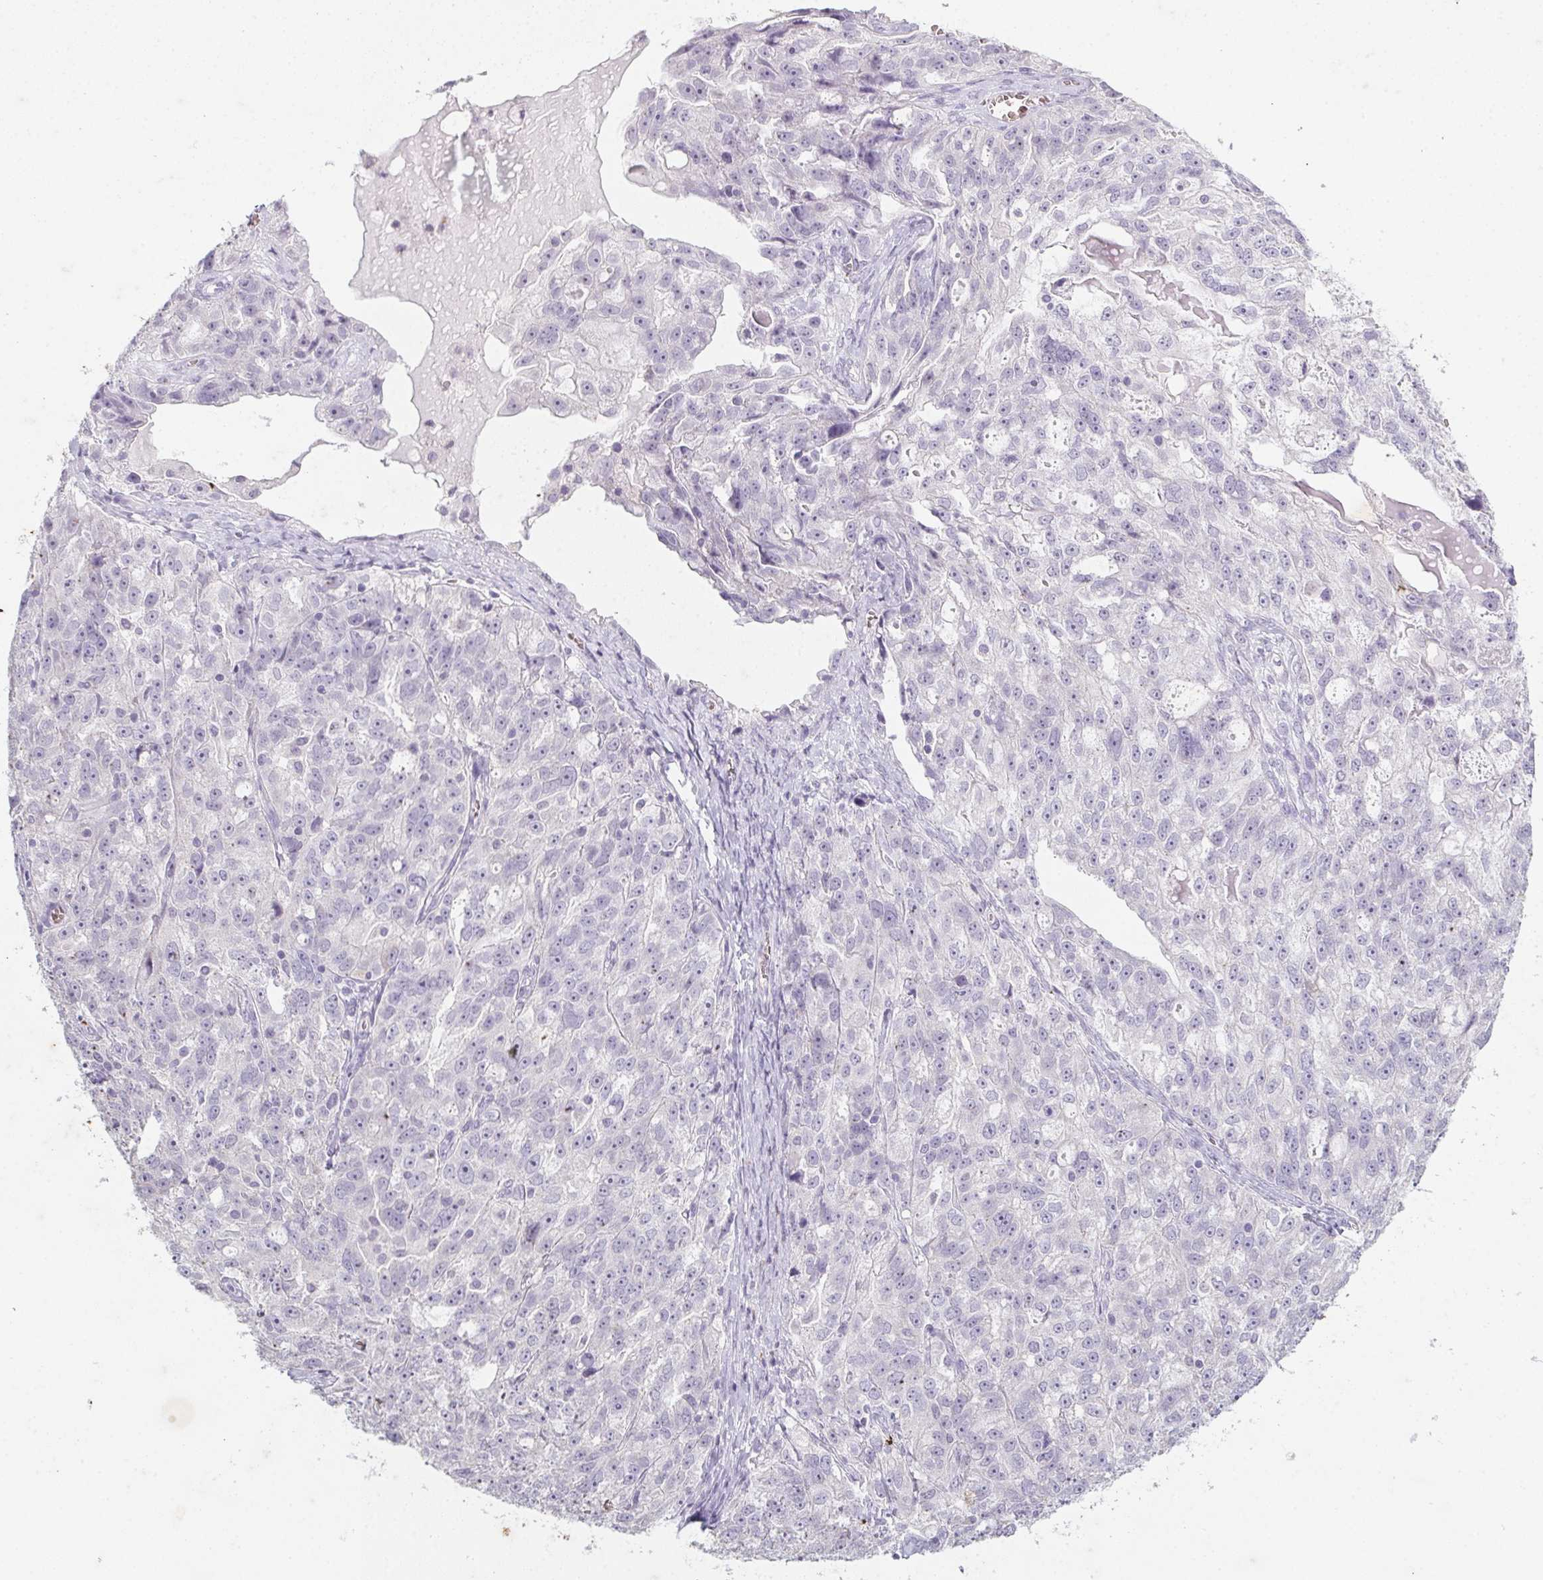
{"staining": {"intensity": "negative", "quantity": "none", "location": "none"}, "tissue": "ovarian cancer", "cell_type": "Tumor cells", "image_type": "cancer", "snomed": [{"axis": "morphology", "description": "Cystadenocarcinoma, serous, NOS"}, {"axis": "topography", "description": "Ovary"}], "caption": "This is an immunohistochemistry photomicrograph of ovarian serous cystadenocarcinoma. There is no expression in tumor cells.", "gene": "DCD", "patient": {"sex": "female", "age": 51}}